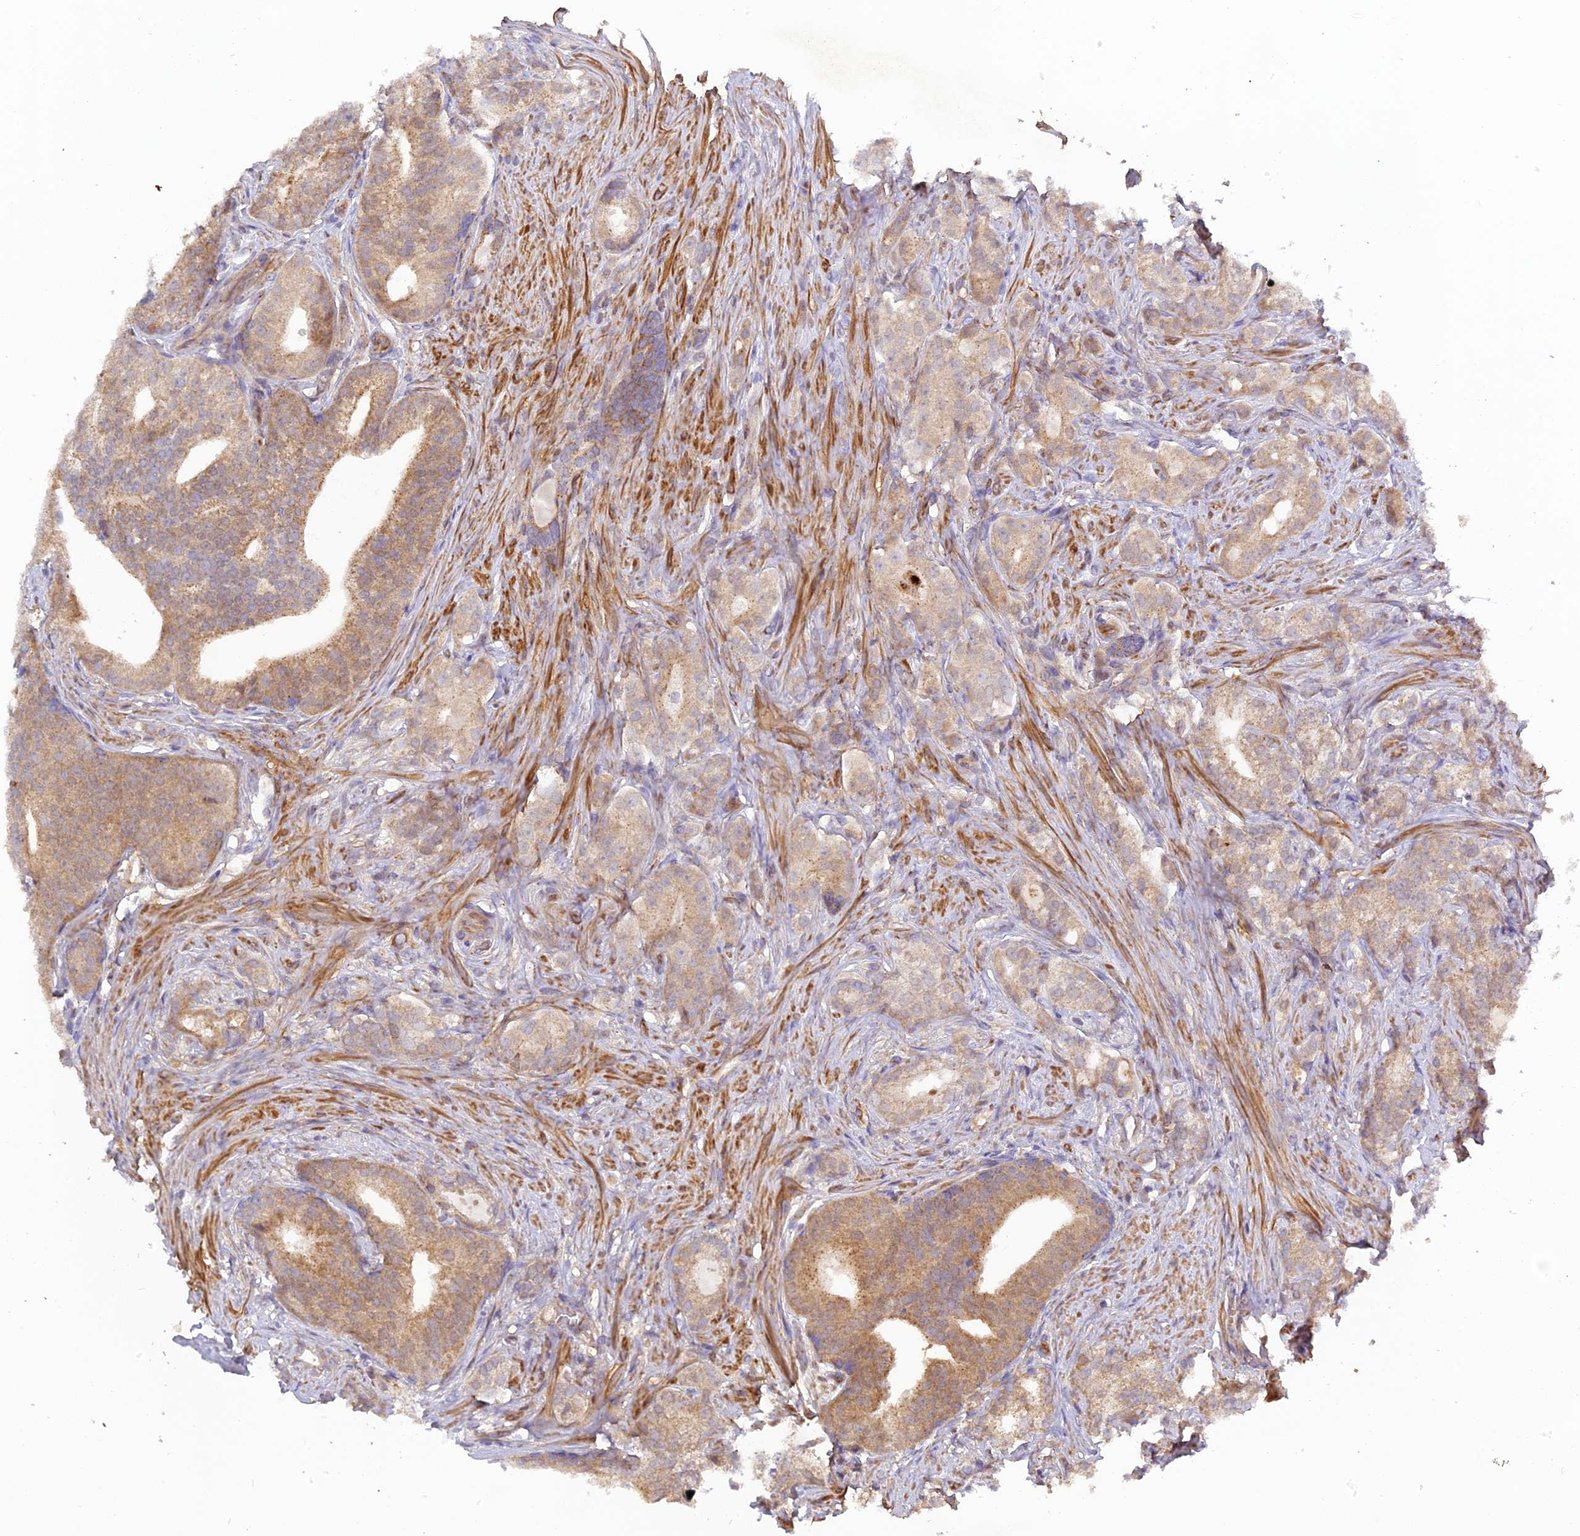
{"staining": {"intensity": "moderate", "quantity": "25%-75%", "location": "cytoplasmic/membranous"}, "tissue": "prostate cancer", "cell_type": "Tumor cells", "image_type": "cancer", "snomed": [{"axis": "morphology", "description": "Adenocarcinoma, Low grade"}, {"axis": "topography", "description": "Prostate"}], "caption": "Prostate cancer (adenocarcinoma (low-grade)) stained with a brown dye shows moderate cytoplasmic/membranous positive staining in about 25%-75% of tumor cells.", "gene": "RPIA", "patient": {"sex": "male", "age": 71}}